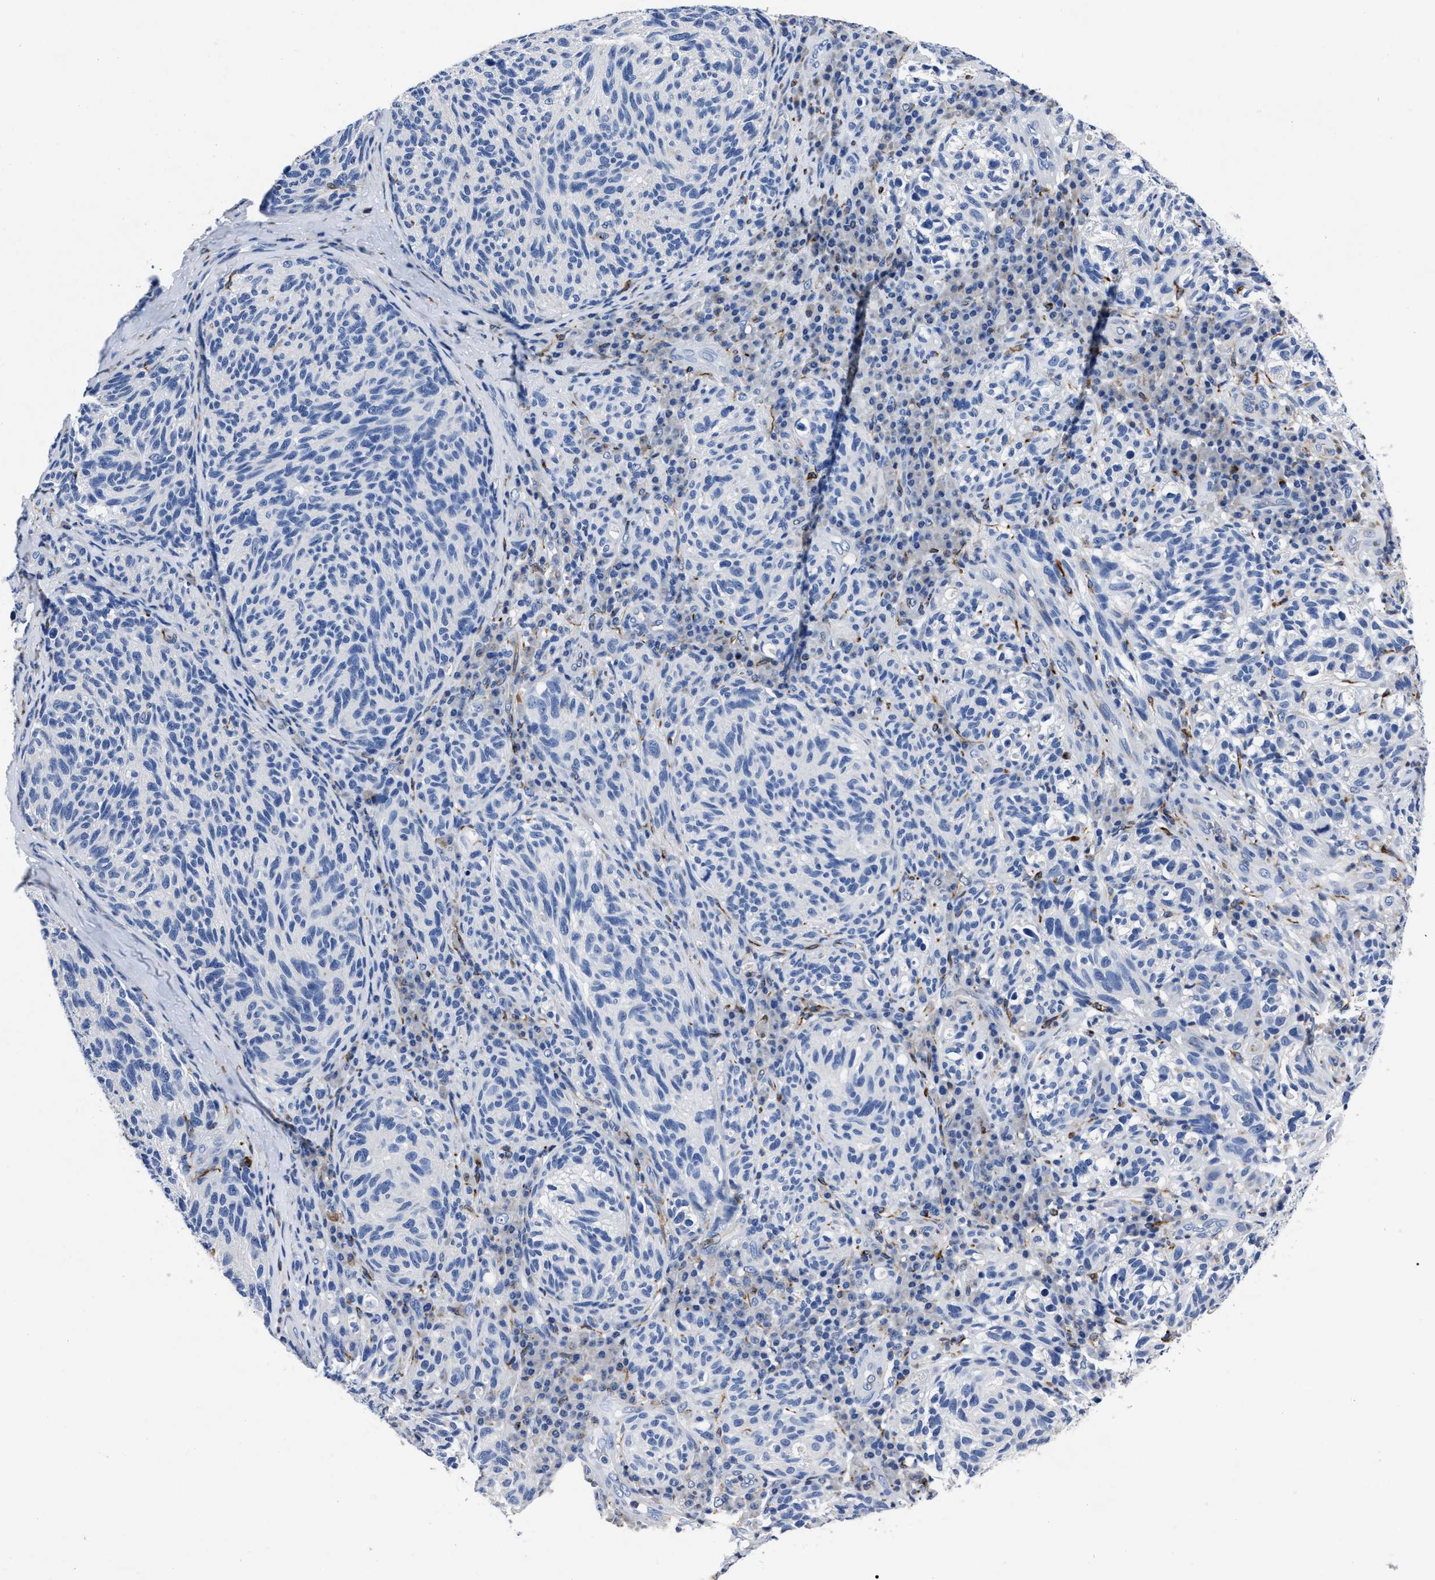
{"staining": {"intensity": "negative", "quantity": "none", "location": "none"}, "tissue": "melanoma", "cell_type": "Tumor cells", "image_type": "cancer", "snomed": [{"axis": "morphology", "description": "Malignant melanoma, NOS"}, {"axis": "topography", "description": "Skin"}], "caption": "Immunohistochemical staining of melanoma displays no significant staining in tumor cells.", "gene": "OR10G3", "patient": {"sex": "female", "age": 73}}